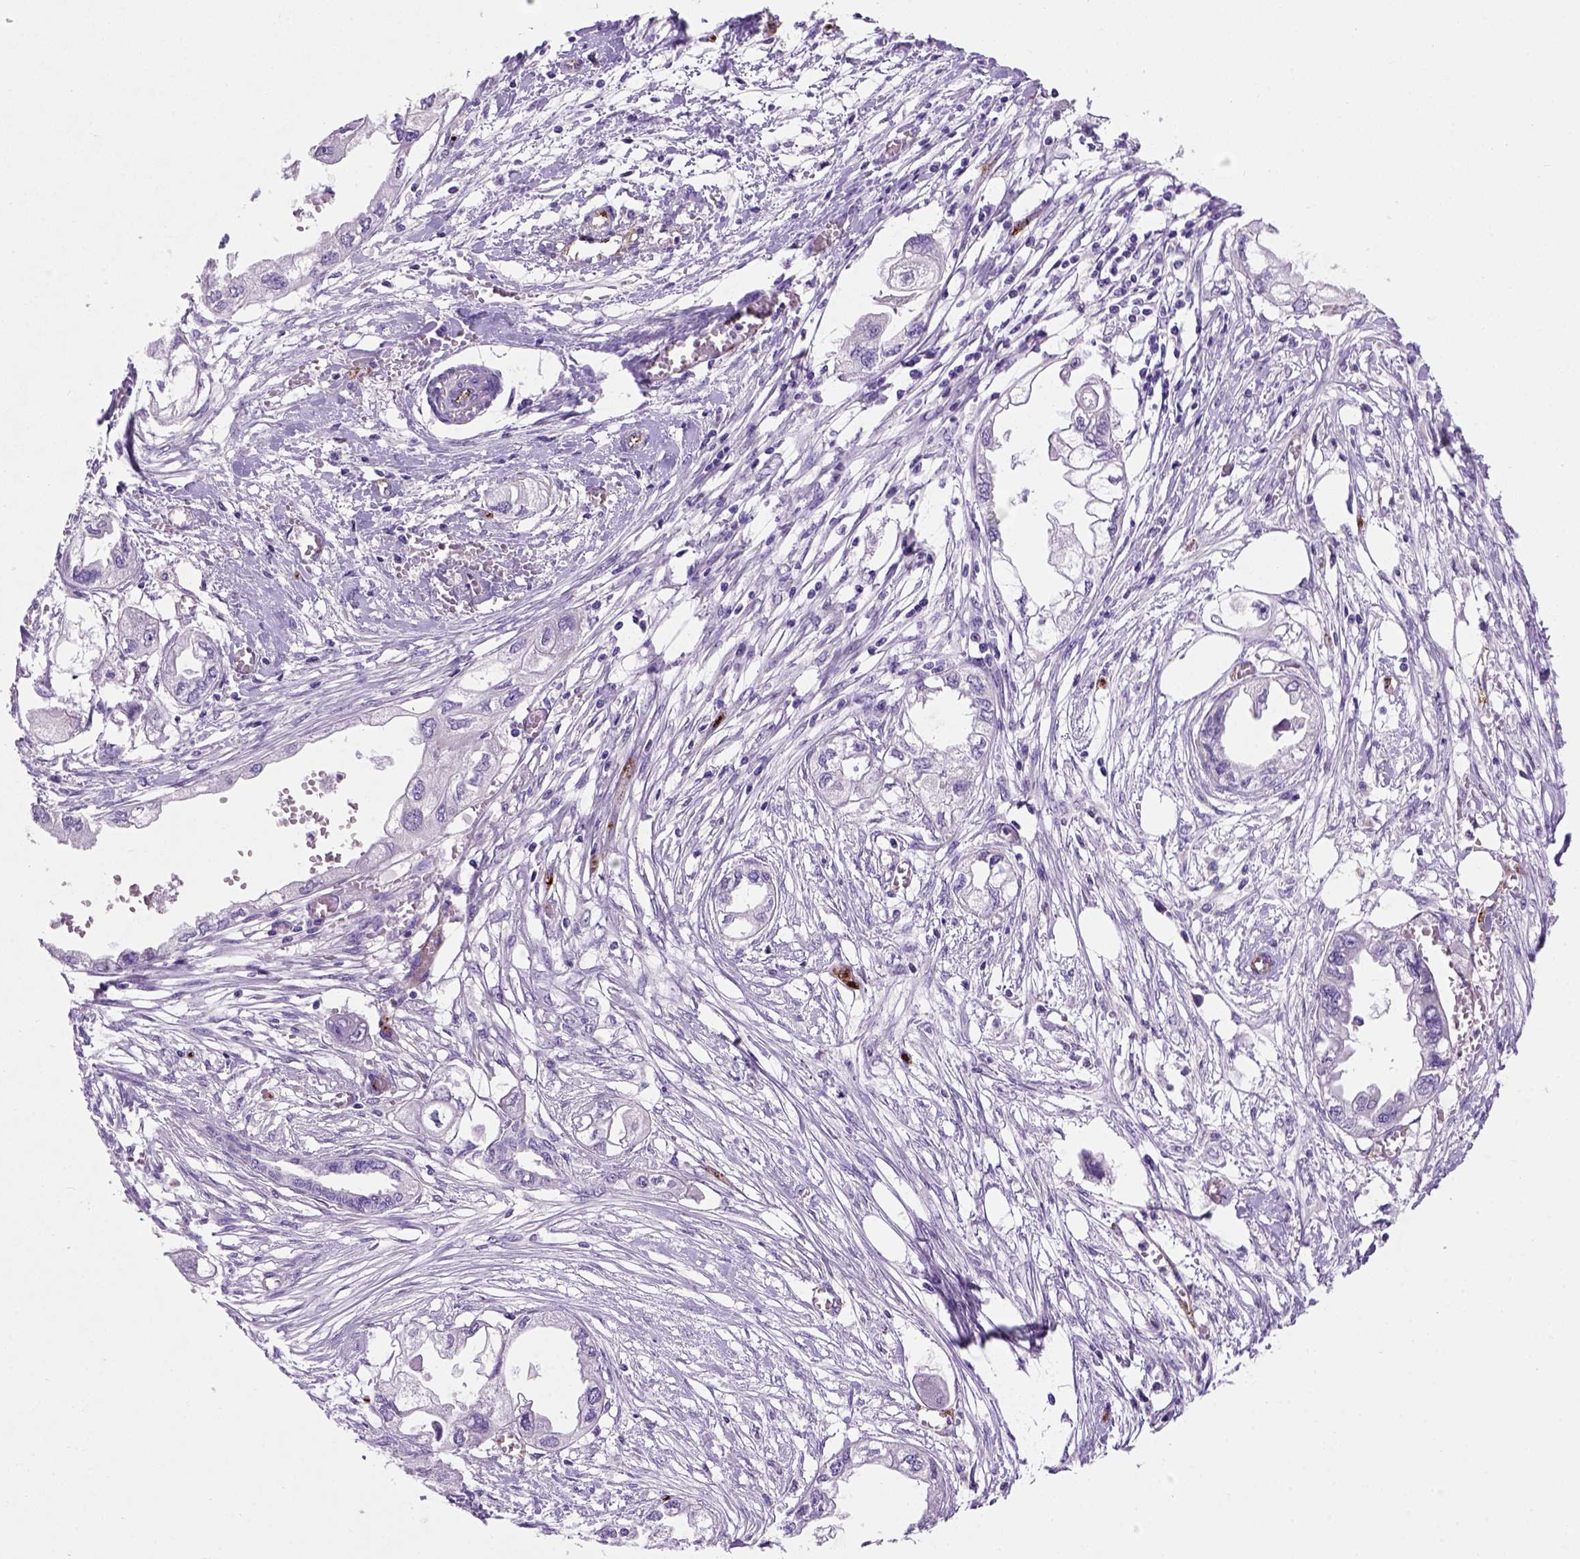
{"staining": {"intensity": "negative", "quantity": "none", "location": "none"}, "tissue": "endometrial cancer", "cell_type": "Tumor cells", "image_type": "cancer", "snomed": [{"axis": "morphology", "description": "Adenocarcinoma, NOS"}, {"axis": "morphology", "description": "Adenocarcinoma, metastatic, NOS"}, {"axis": "topography", "description": "Adipose tissue"}, {"axis": "topography", "description": "Endometrium"}], "caption": "Immunohistochemistry (IHC) photomicrograph of neoplastic tissue: endometrial adenocarcinoma stained with DAB displays no significant protein staining in tumor cells.", "gene": "VWF", "patient": {"sex": "female", "age": 67}}